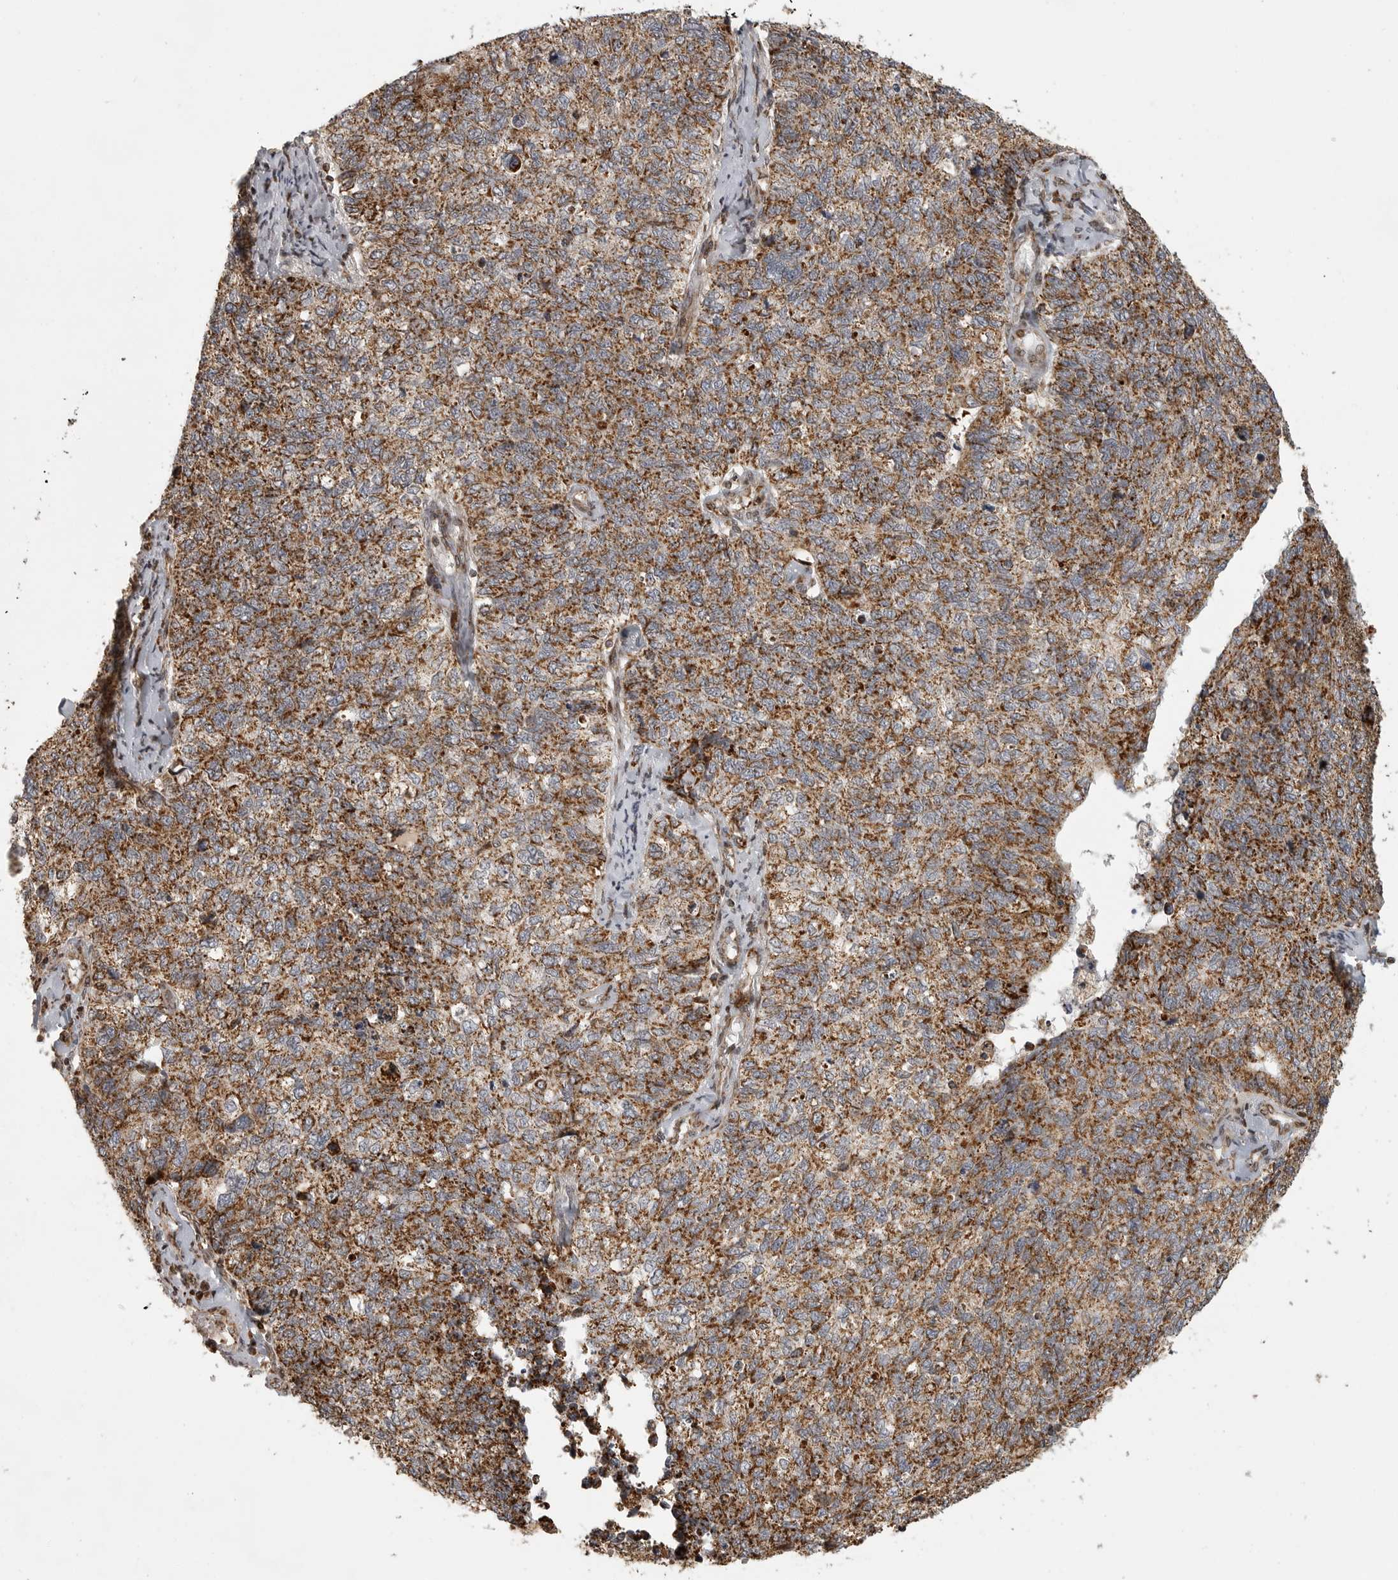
{"staining": {"intensity": "strong", "quantity": ">75%", "location": "cytoplasmic/membranous"}, "tissue": "cervical cancer", "cell_type": "Tumor cells", "image_type": "cancer", "snomed": [{"axis": "morphology", "description": "Squamous cell carcinoma, NOS"}, {"axis": "topography", "description": "Cervix"}], "caption": "IHC photomicrograph of neoplastic tissue: cervical squamous cell carcinoma stained using immunohistochemistry exhibits high levels of strong protein expression localized specifically in the cytoplasmic/membranous of tumor cells, appearing as a cytoplasmic/membranous brown color.", "gene": "NARS2", "patient": {"sex": "female", "age": 63}}